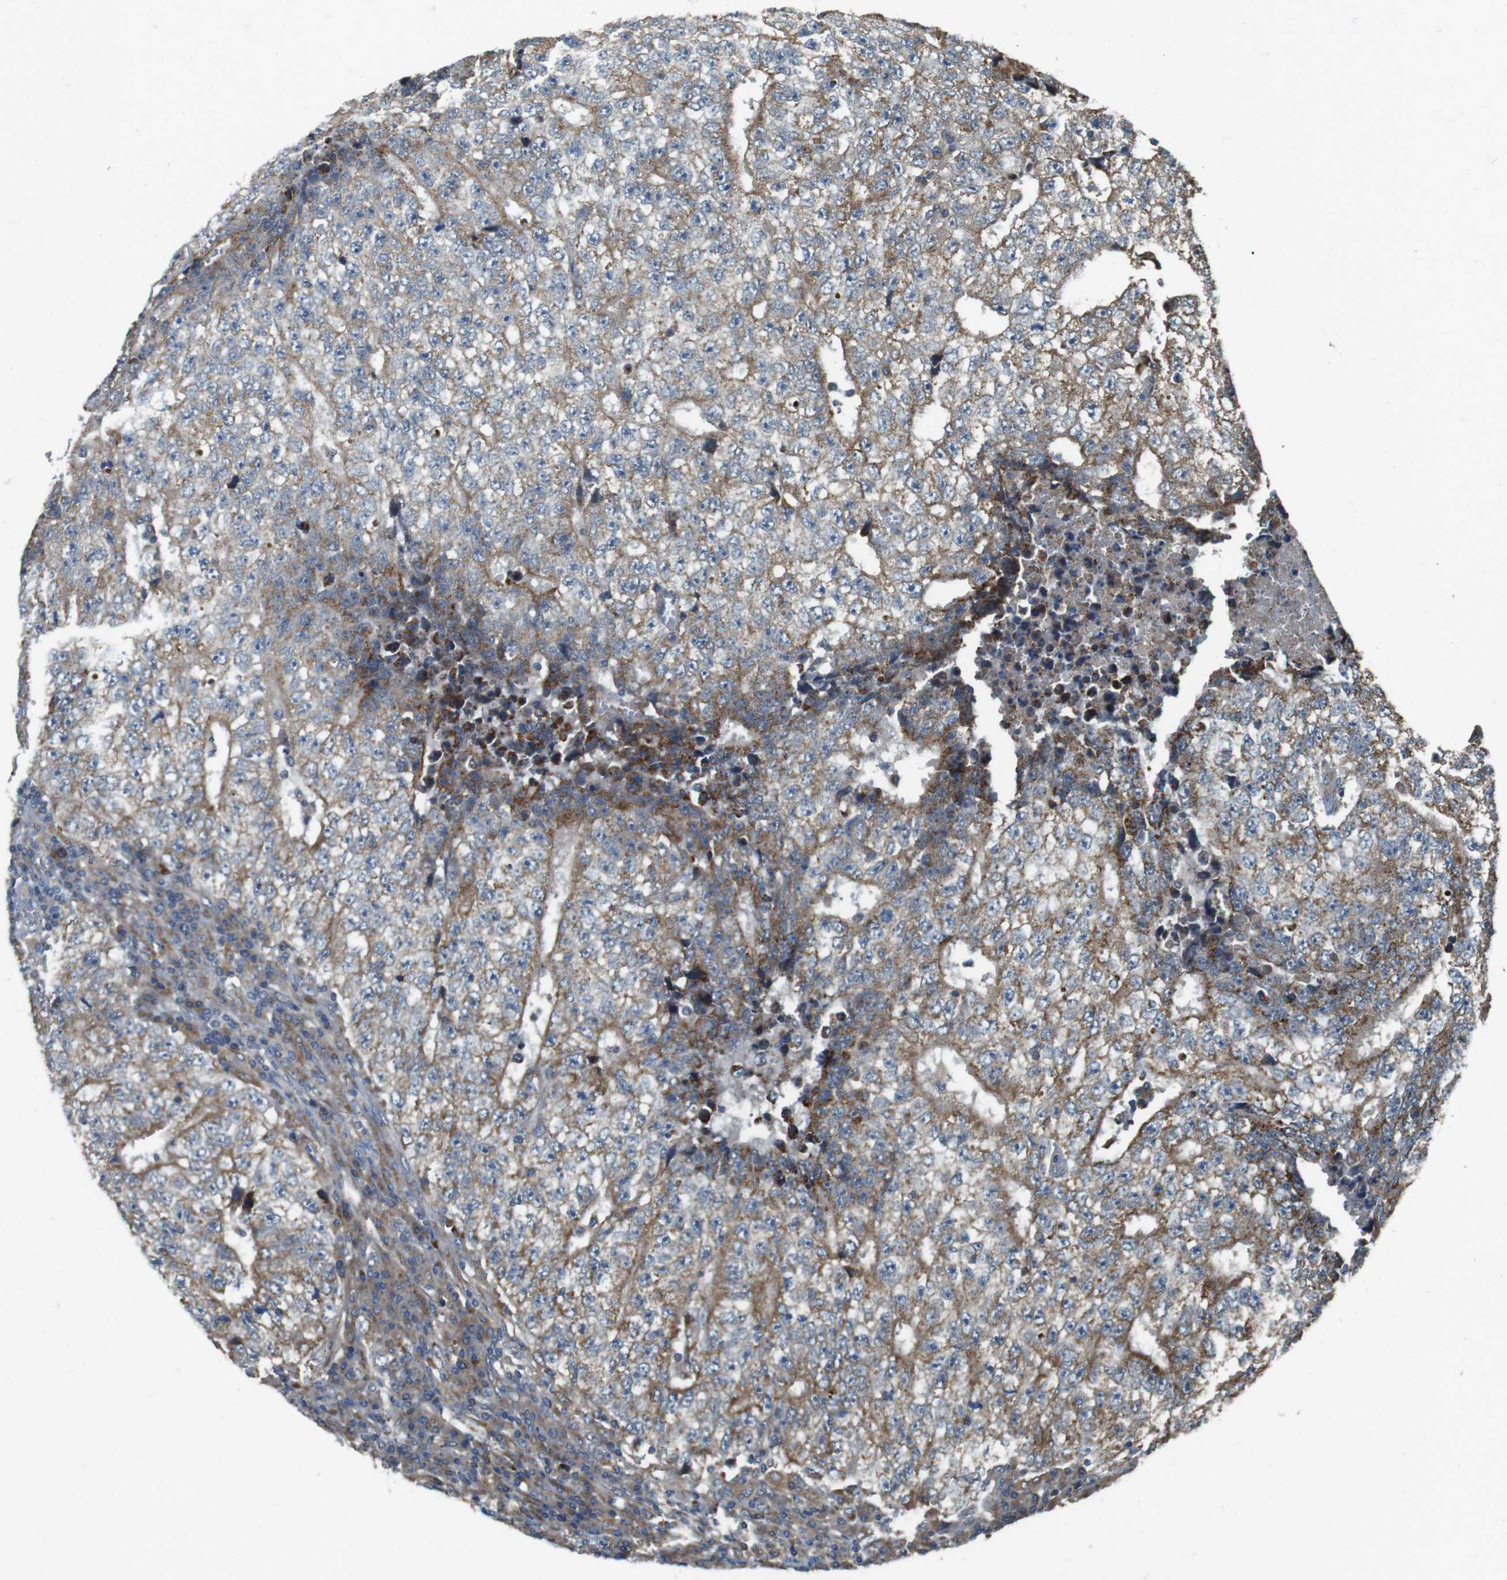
{"staining": {"intensity": "moderate", "quantity": ">75%", "location": "cytoplasmic/membranous"}, "tissue": "testis cancer", "cell_type": "Tumor cells", "image_type": "cancer", "snomed": [{"axis": "morphology", "description": "Necrosis, NOS"}, {"axis": "morphology", "description": "Carcinoma, Embryonal, NOS"}, {"axis": "topography", "description": "Testis"}], "caption": "About >75% of tumor cells in human embryonal carcinoma (testis) reveal moderate cytoplasmic/membranous protein positivity as visualized by brown immunohistochemical staining.", "gene": "IFFO2", "patient": {"sex": "male", "age": 19}}